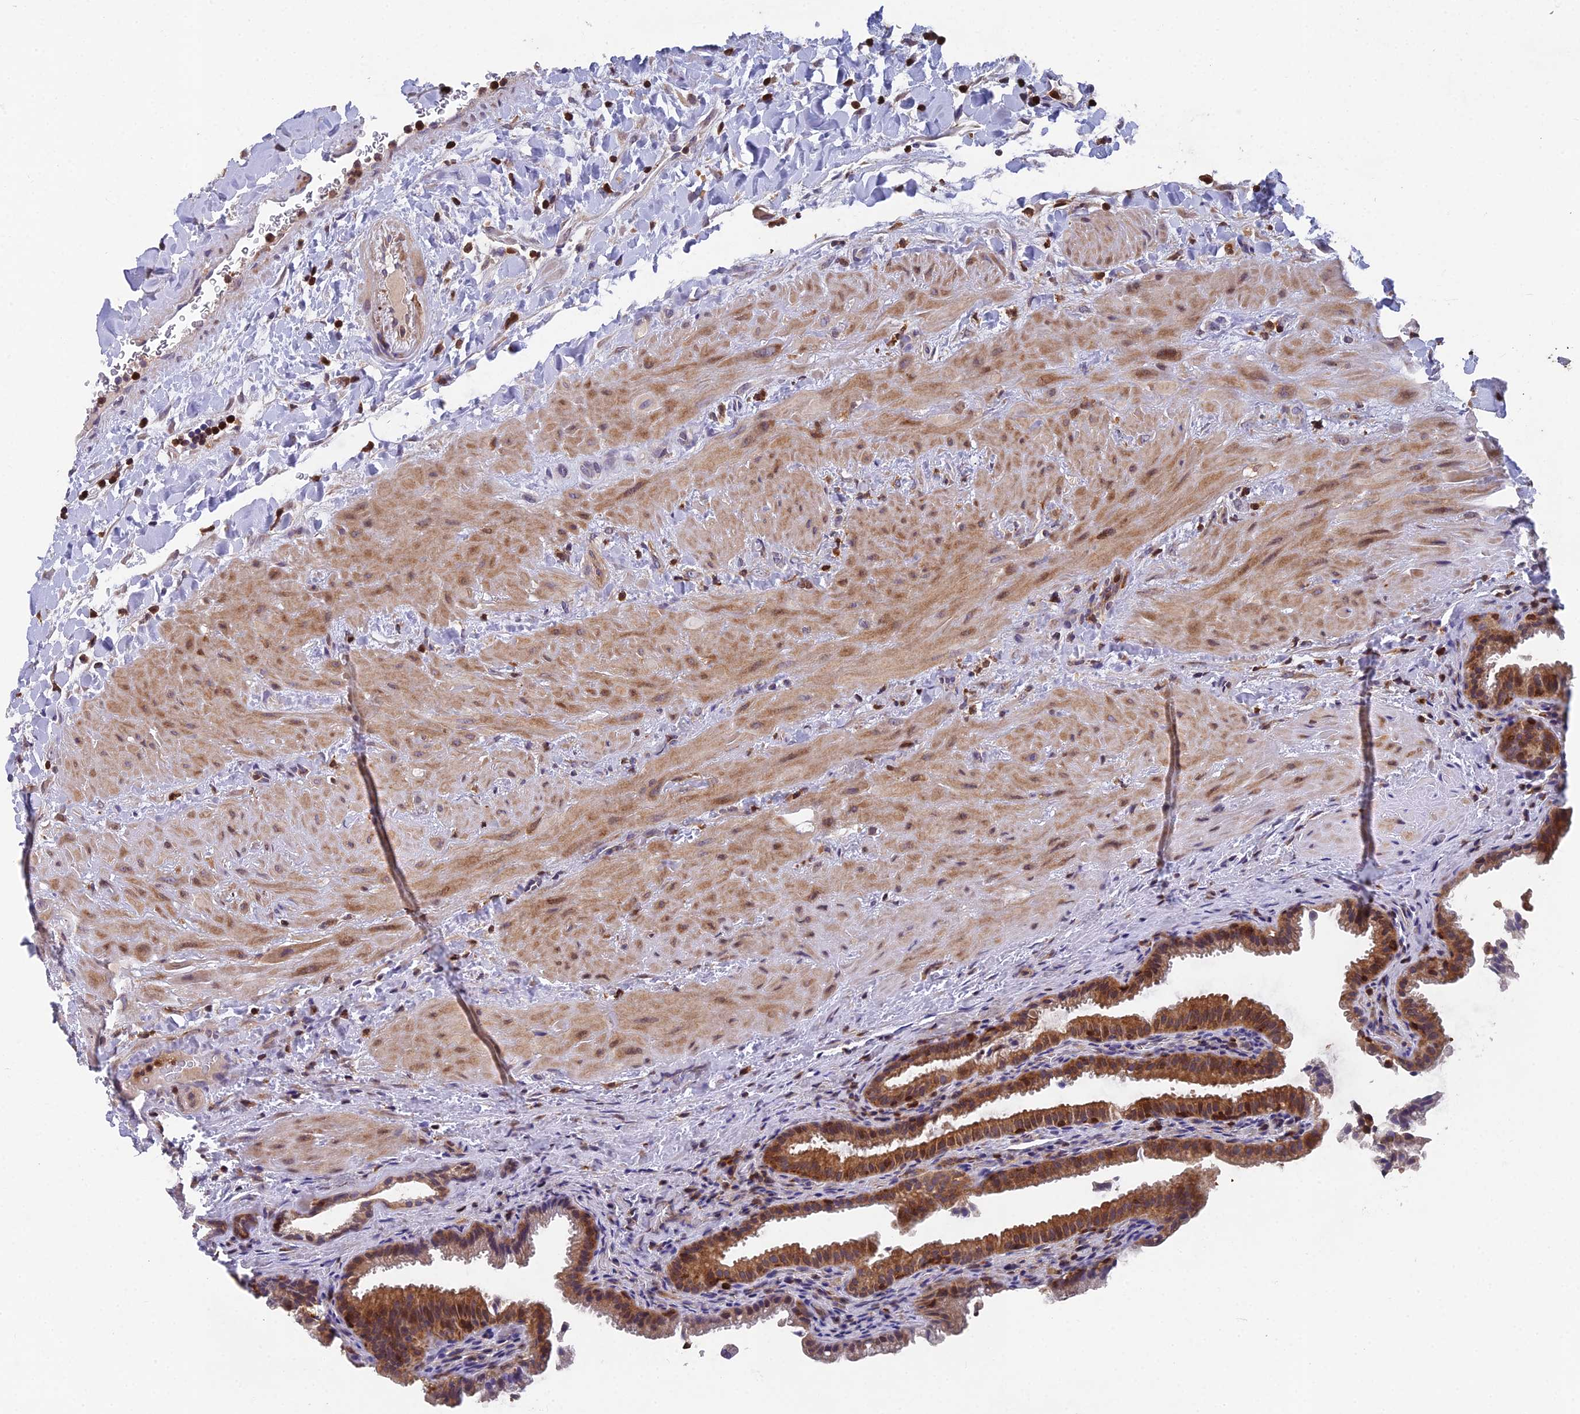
{"staining": {"intensity": "moderate", "quantity": "25%-75%", "location": "cytoplasmic/membranous"}, "tissue": "gallbladder", "cell_type": "Glandular cells", "image_type": "normal", "snomed": [{"axis": "morphology", "description": "Normal tissue, NOS"}, {"axis": "topography", "description": "Gallbladder"}], "caption": "Approximately 25%-75% of glandular cells in normal gallbladder exhibit moderate cytoplasmic/membranous protein expression as visualized by brown immunohistochemical staining.", "gene": "GALK2", "patient": {"sex": "male", "age": 24}}